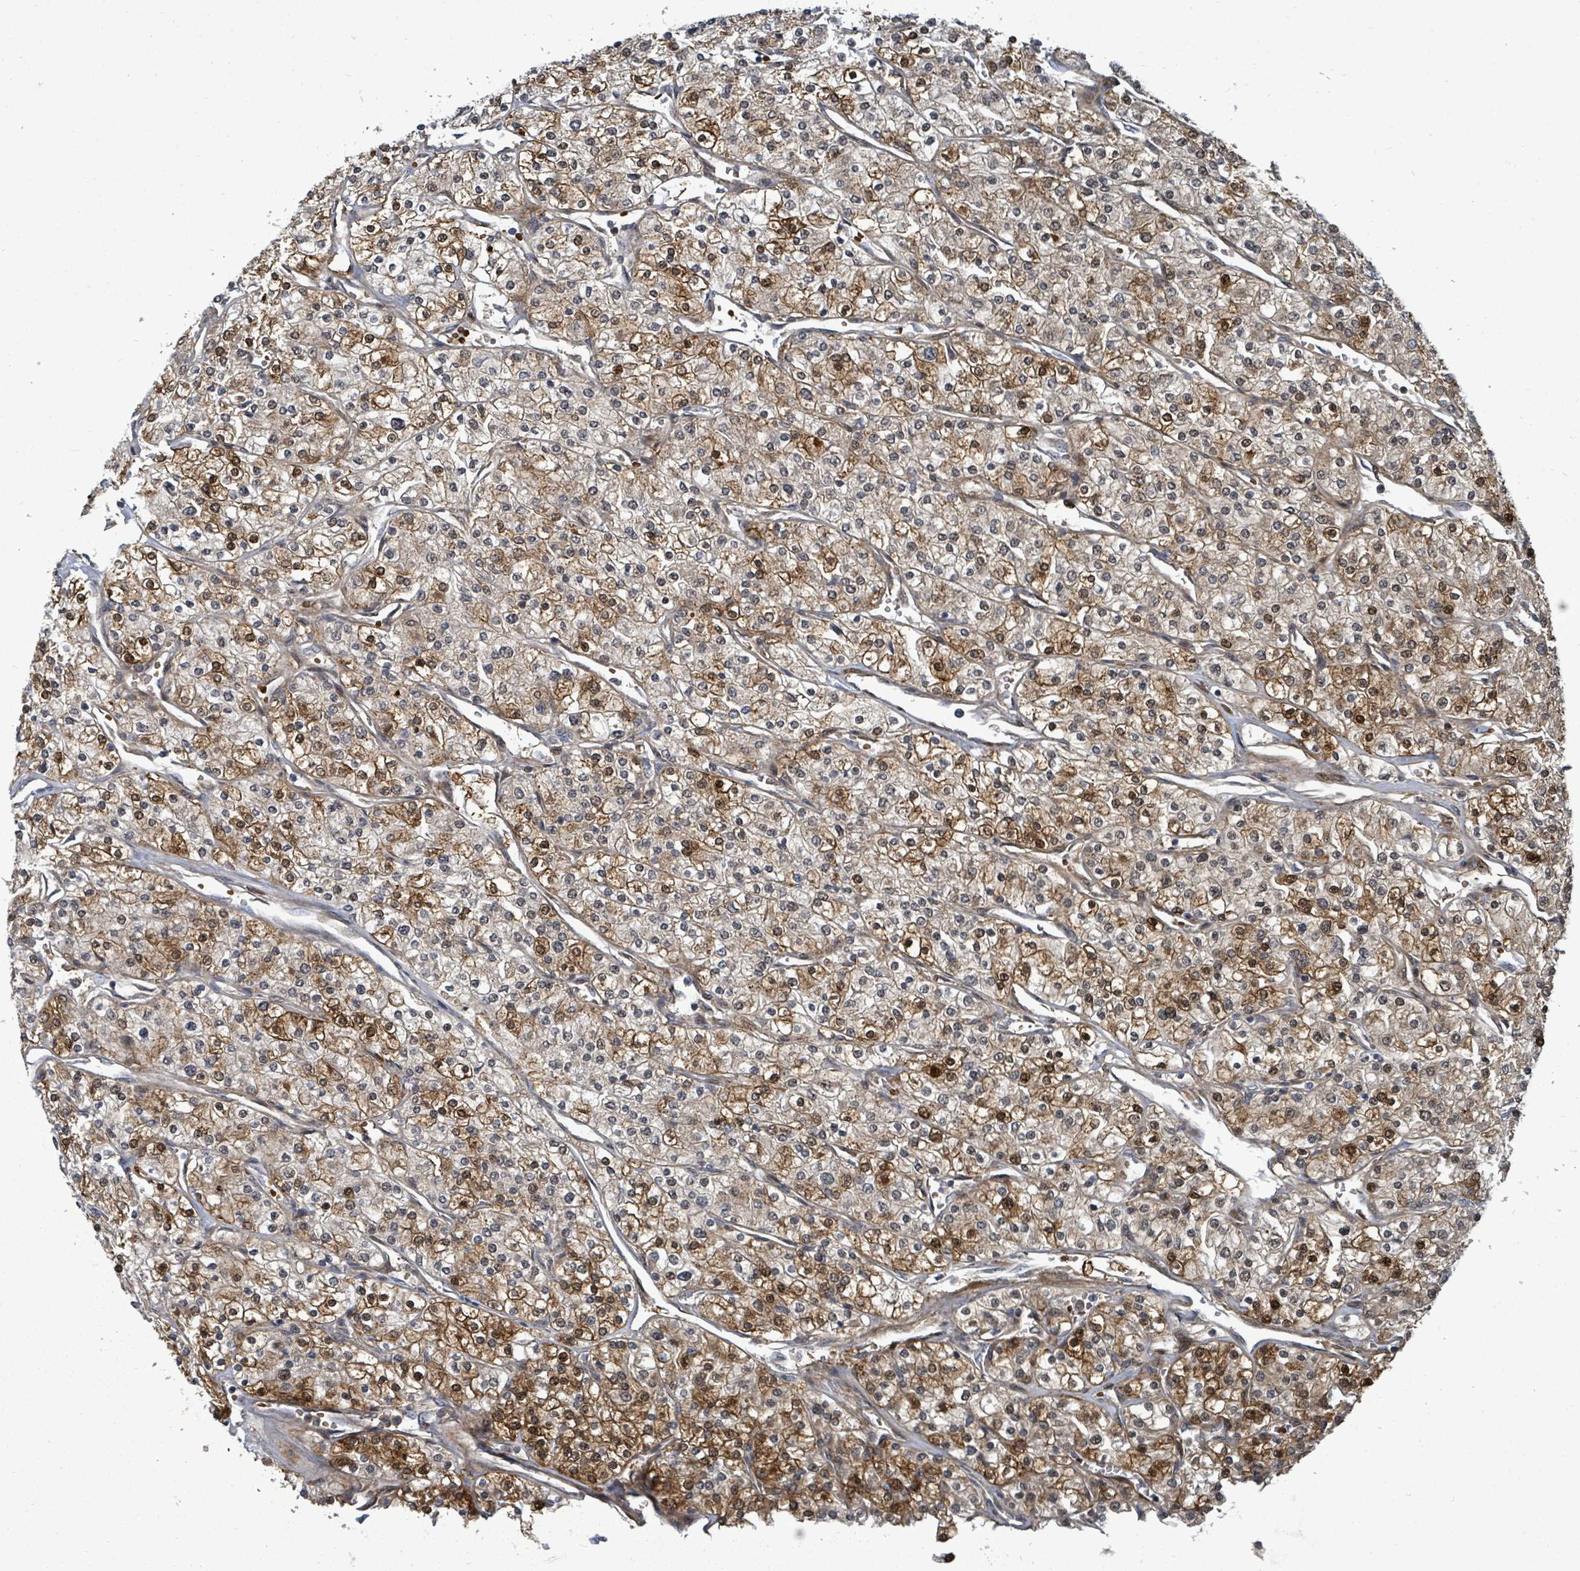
{"staining": {"intensity": "strong", "quantity": "25%-75%", "location": "cytoplasmic/membranous,nuclear"}, "tissue": "renal cancer", "cell_type": "Tumor cells", "image_type": "cancer", "snomed": [{"axis": "morphology", "description": "Adenocarcinoma, NOS"}, {"axis": "topography", "description": "Kidney"}], "caption": "Tumor cells demonstrate high levels of strong cytoplasmic/membranous and nuclear positivity in approximately 25%-75% of cells in human renal cancer (adenocarcinoma). (Brightfield microscopy of DAB IHC at high magnification).", "gene": "TRDMT1", "patient": {"sex": "male", "age": 80}}